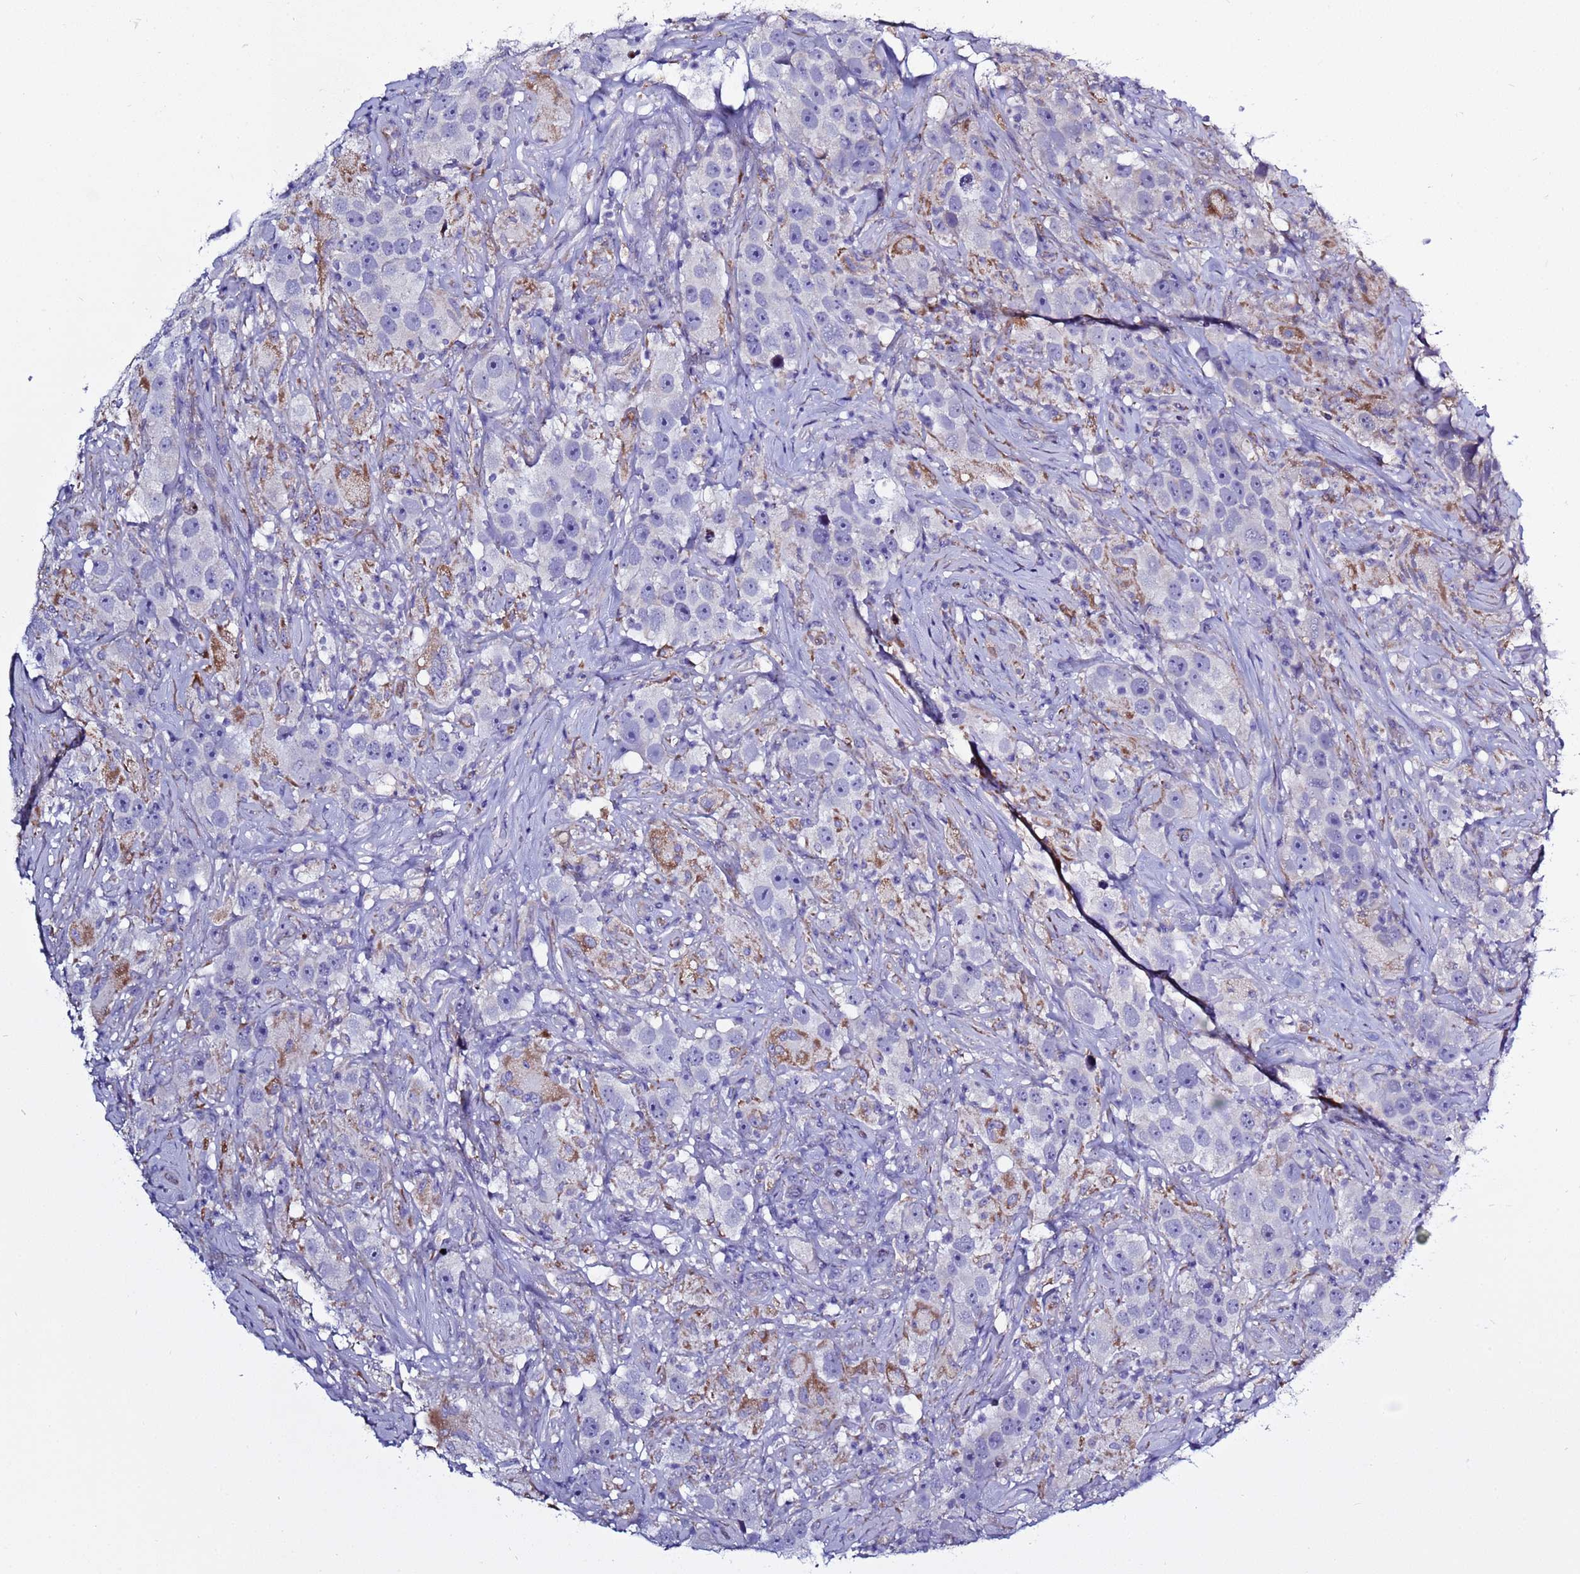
{"staining": {"intensity": "negative", "quantity": "none", "location": "none"}, "tissue": "testis cancer", "cell_type": "Tumor cells", "image_type": "cancer", "snomed": [{"axis": "morphology", "description": "Seminoma, NOS"}, {"axis": "topography", "description": "Testis"}], "caption": "This is an immunohistochemistry micrograph of testis cancer (seminoma). There is no expression in tumor cells.", "gene": "ABHD17B", "patient": {"sex": "male", "age": 49}}